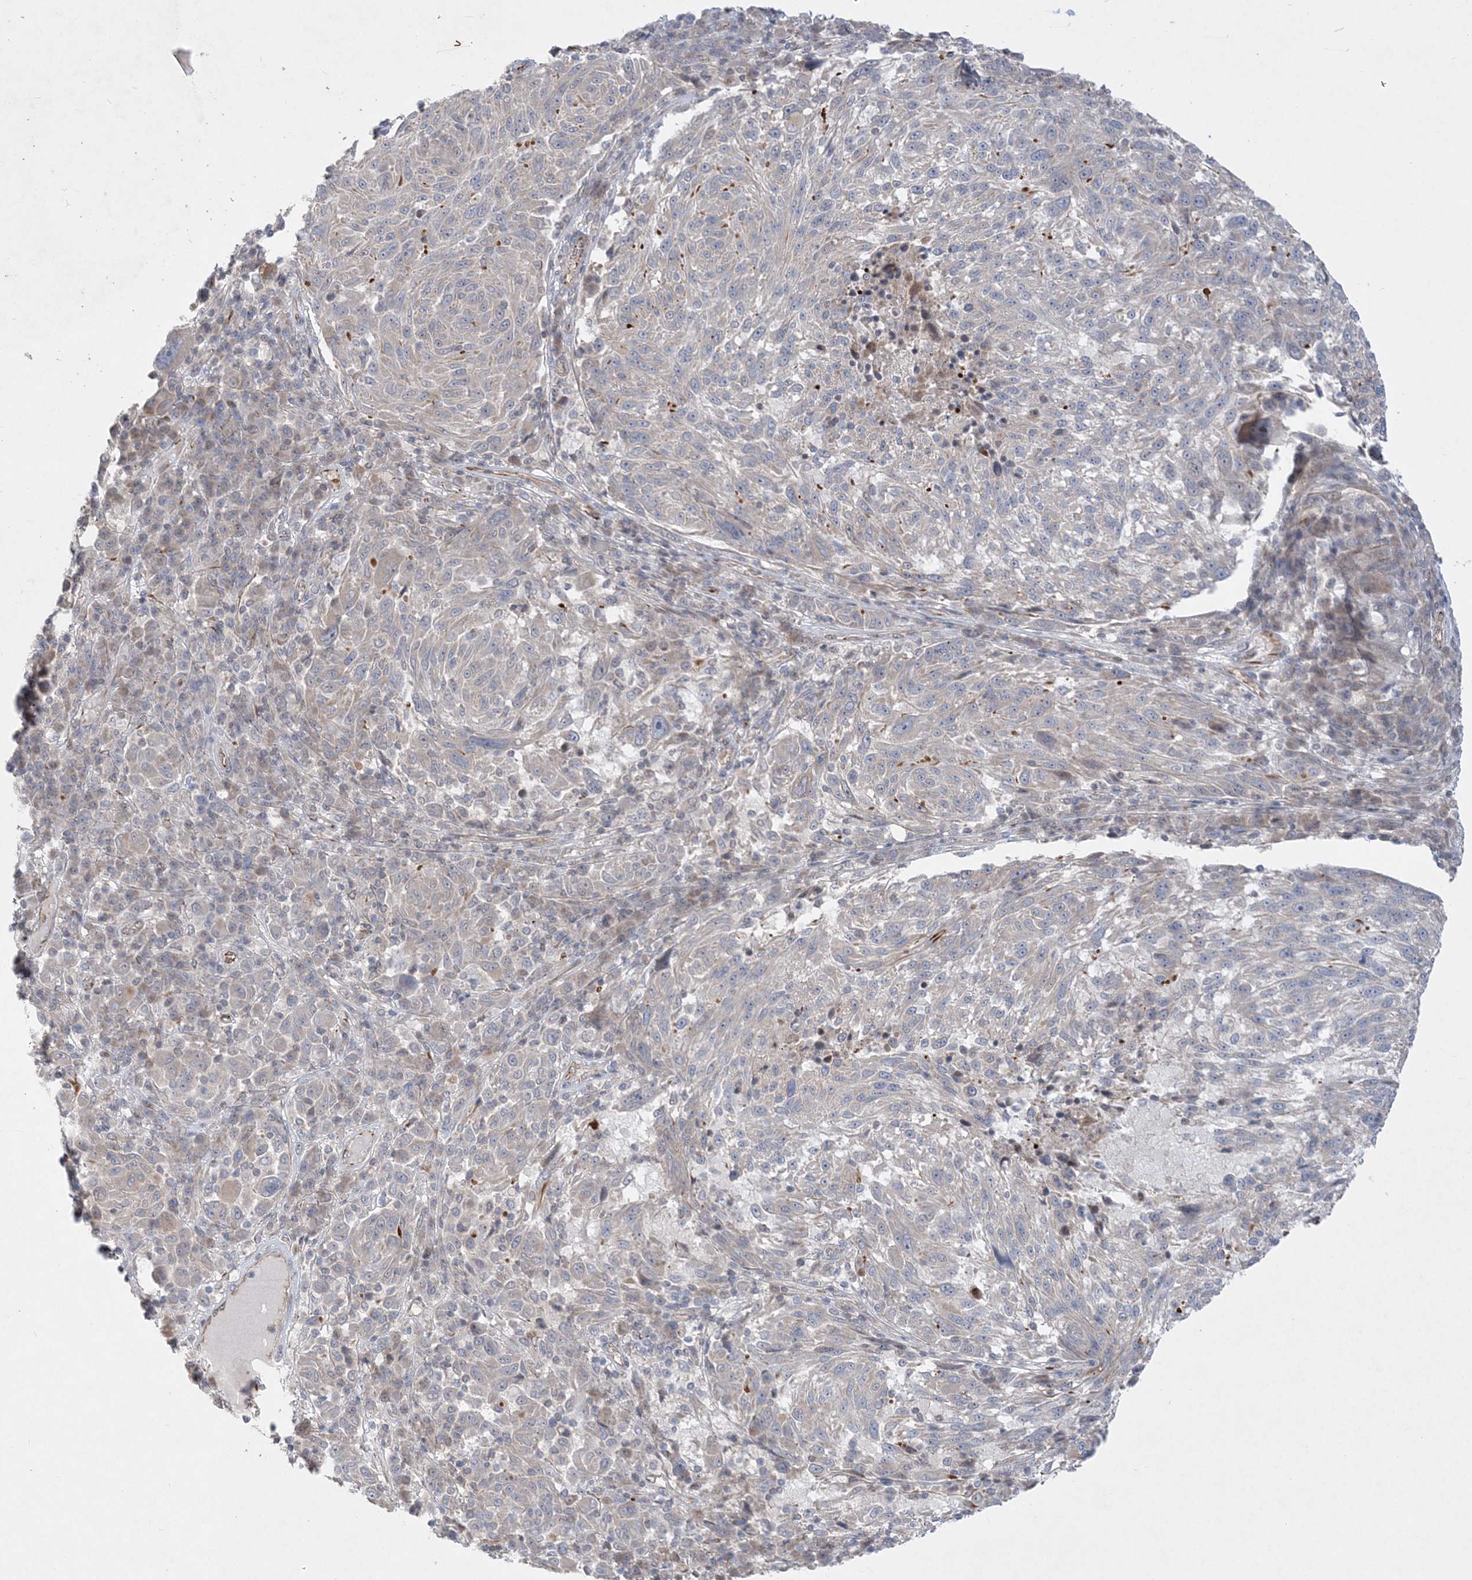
{"staining": {"intensity": "weak", "quantity": "<25%", "location": "cytoplasmic/membranous"}, "tissue": "melanoma", "cell_type": "Tumor cells", "image_type": "cancer", "snomed": [{"axis": "morphology", "description": "Malignant melanoma, NOS"}, {"axis": "topography", "description": "Skin"}], "caption": "A high-resolution photomicrograph shows immunohistochemistry (IHC) staining of melanoma, which exhibits no significant staining in tumor cells. The staining was performed using DAB (3,3'-diaminobenzidine) to visualize the protein expression in brown, while the nuclei were stained in blue with hematoxylin (Magnification: 20x).", "gene": "INPP1", "patient": {"sex": "male", "age": 53}}